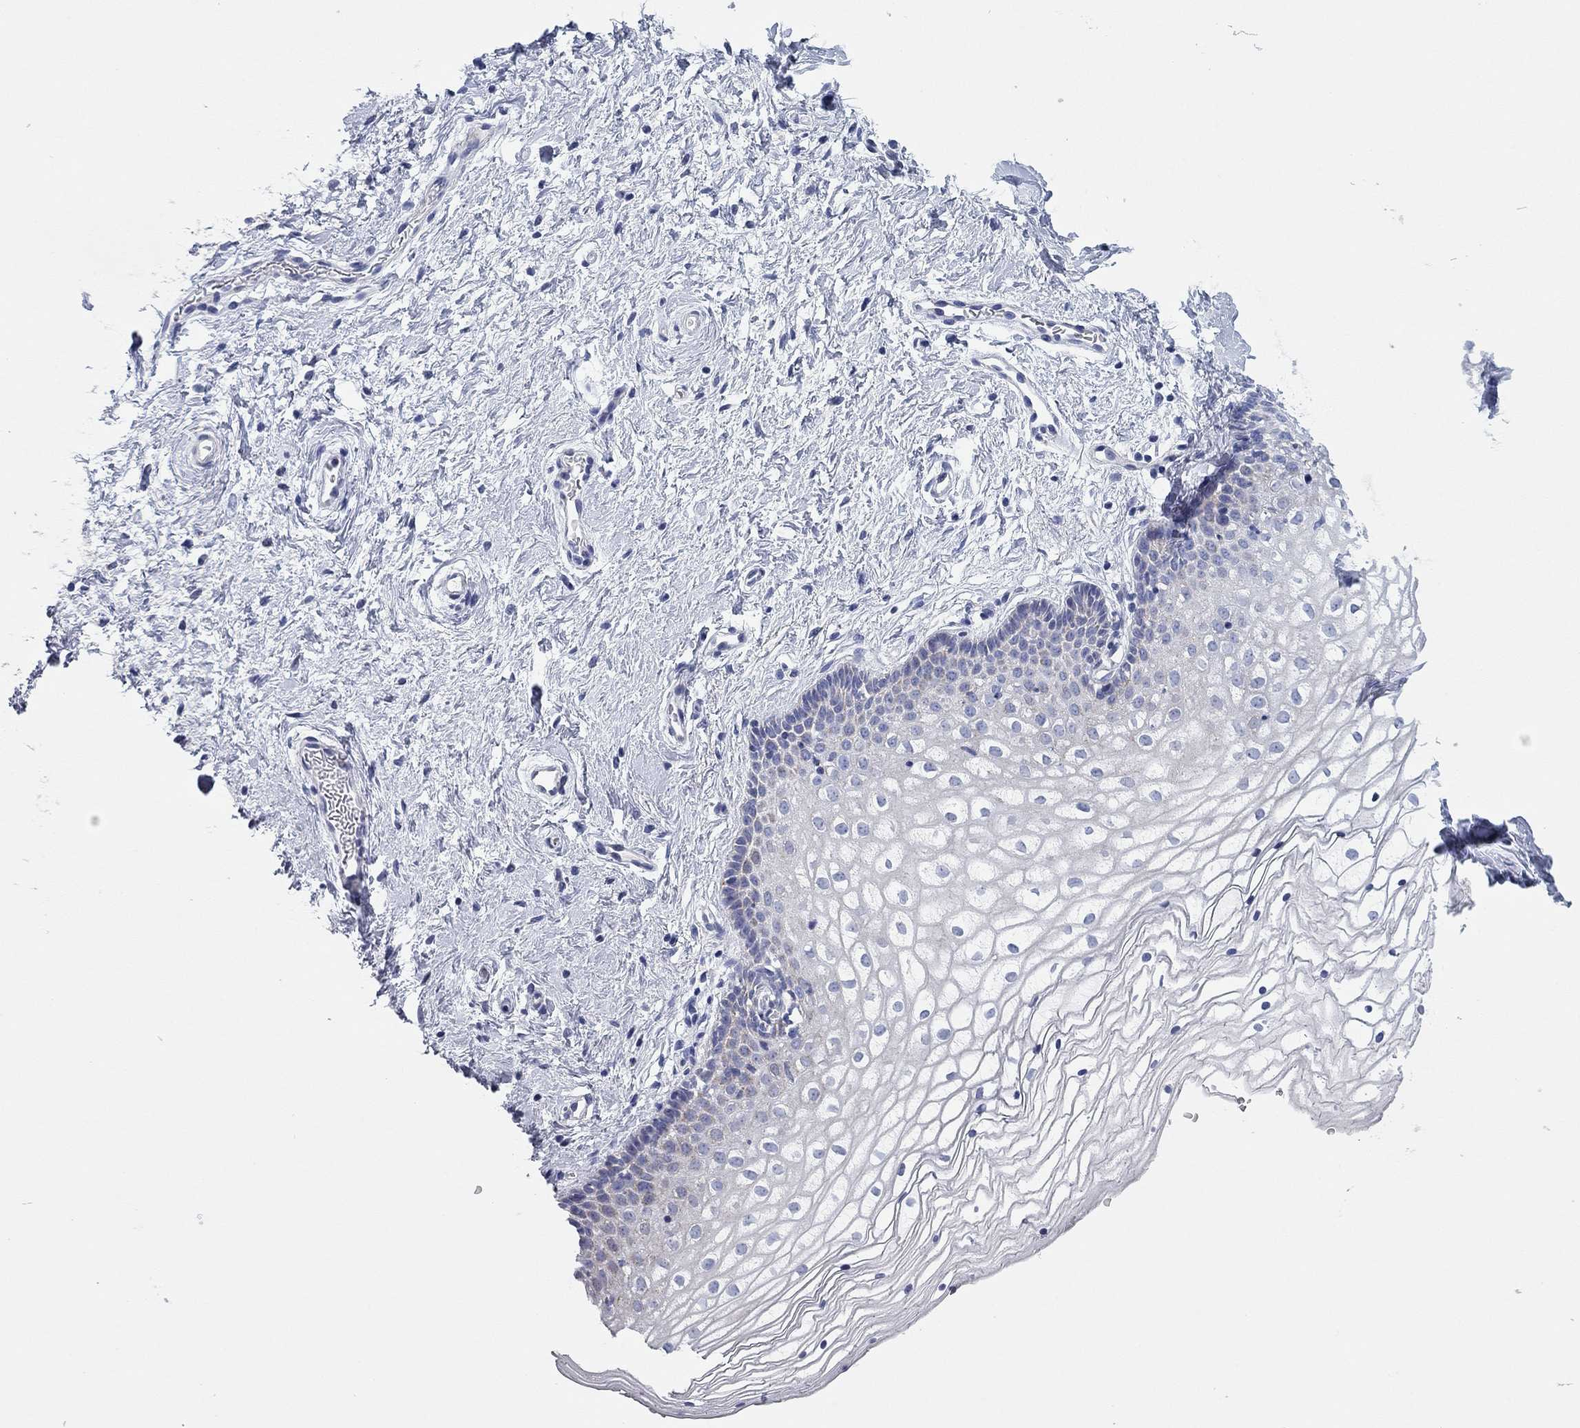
{"staining": {"intensity": "negative", "quantity": "none", "location": "none"}, "tissue": "vagina", "cell_type": "Squamous epithelial cells", "image_type": "normal", "snomed": [{"axis": "morphology", "description": "Normal tissue, NOS"}, {"axis": "topography", "description": "Vagina"}], "caption": "This is an immunohistochemistry (IHC) histopathology image of normal human vagina. There is no staining in squamous epithelial cells.", "gene": "CHI3L2", "patient": {"sex": "female", "age": 36}}